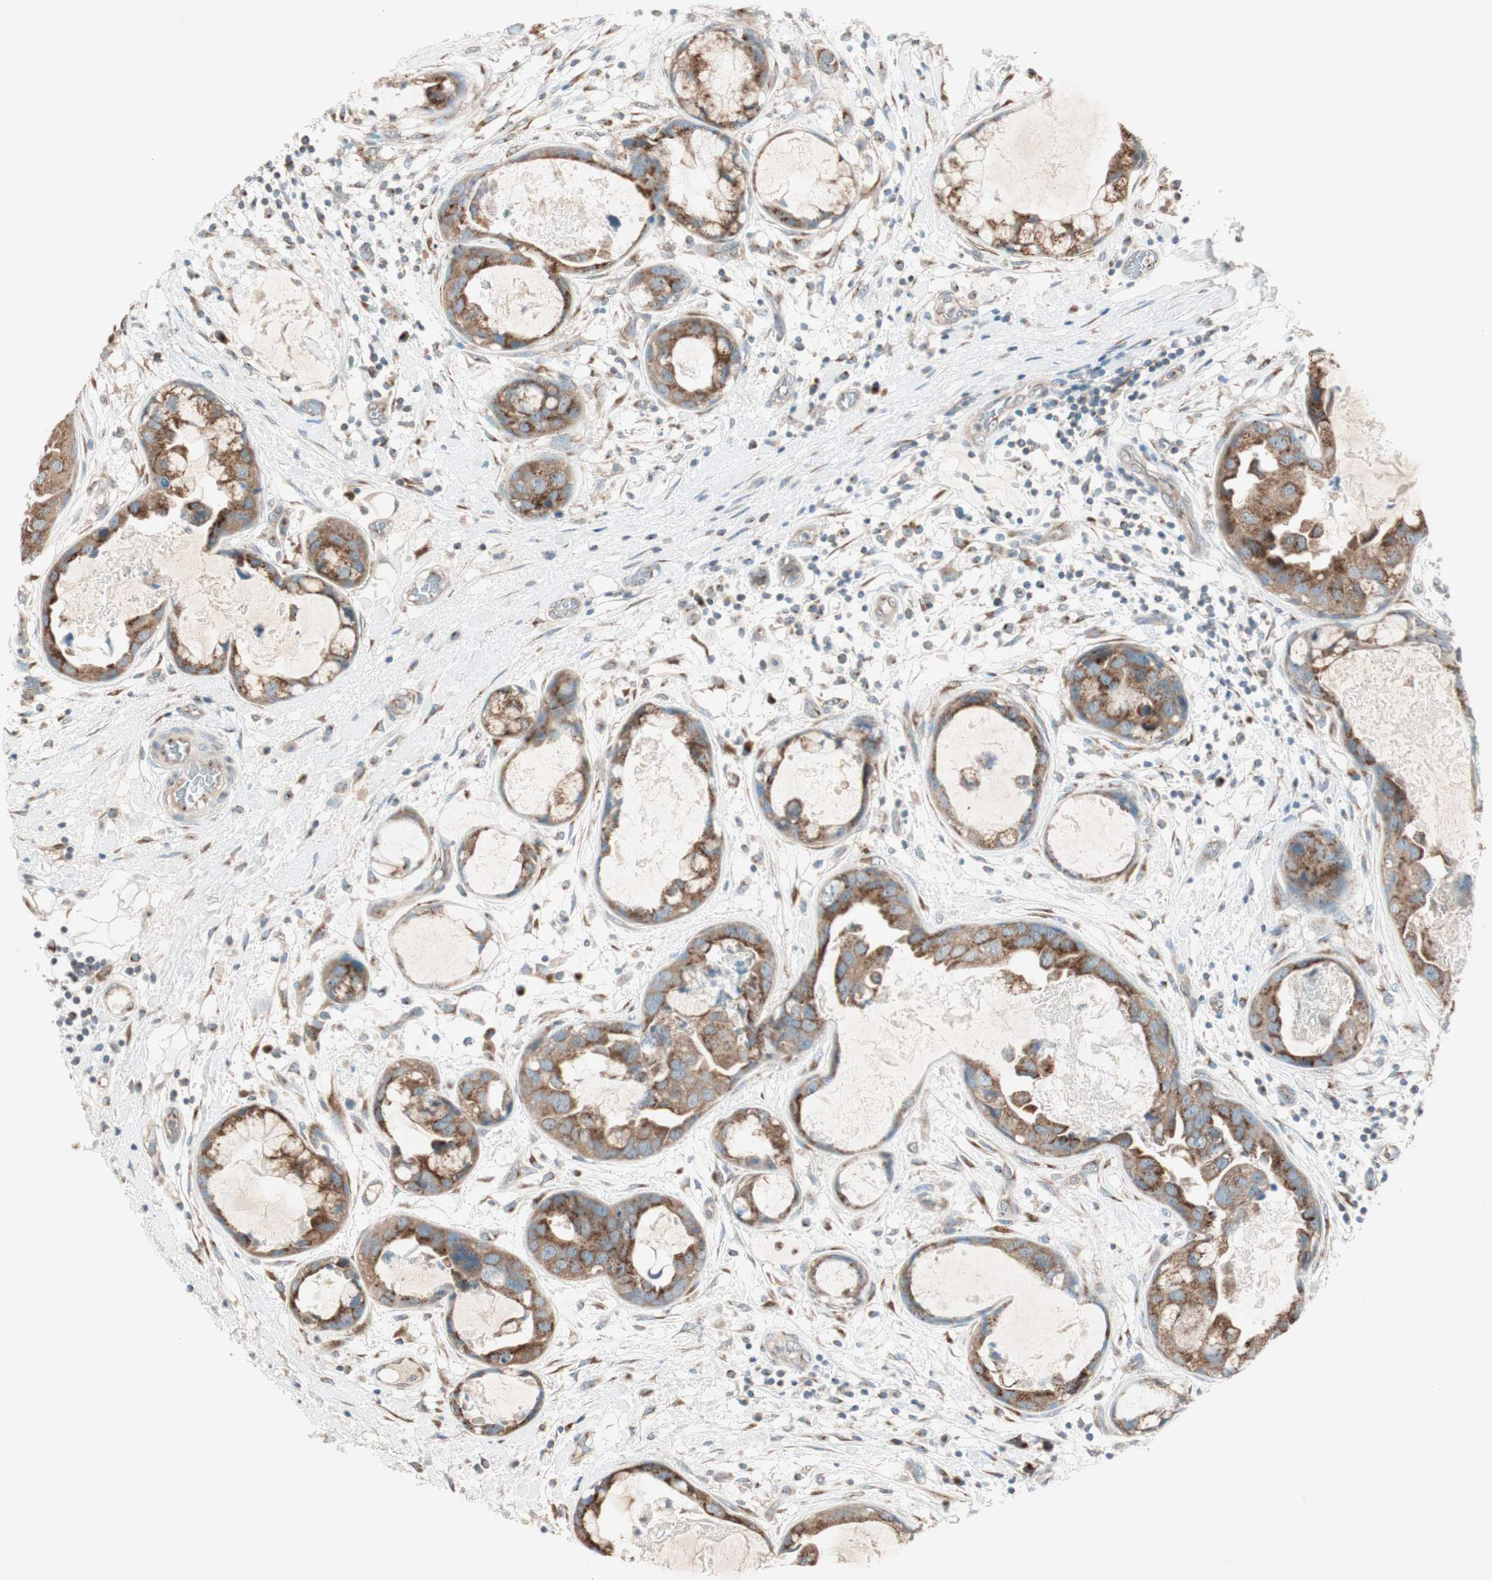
{"staining": {"intensity": "strong", "quantity": ">75%", "location": "cytoplasmic/membranous"}, "tissue": "breast cancer", "cell_type": "Tumor cells", "image_type": "cancer", "snomed": [{"axis": "morphology", "description": "Duct carcinoma"}, {"axis": "topography", "description": "Breast"}], "caption": "Tumor cells demonstrate high levels of strong cytoplasmic/membranous staining in approximately >75% of cells in human breast intraductal carcinoma. (Brightfield microscopy of DAB IHC at high magnification).", "gene": "SEC16A", "patient": {"sex": "female", "age": 40}}